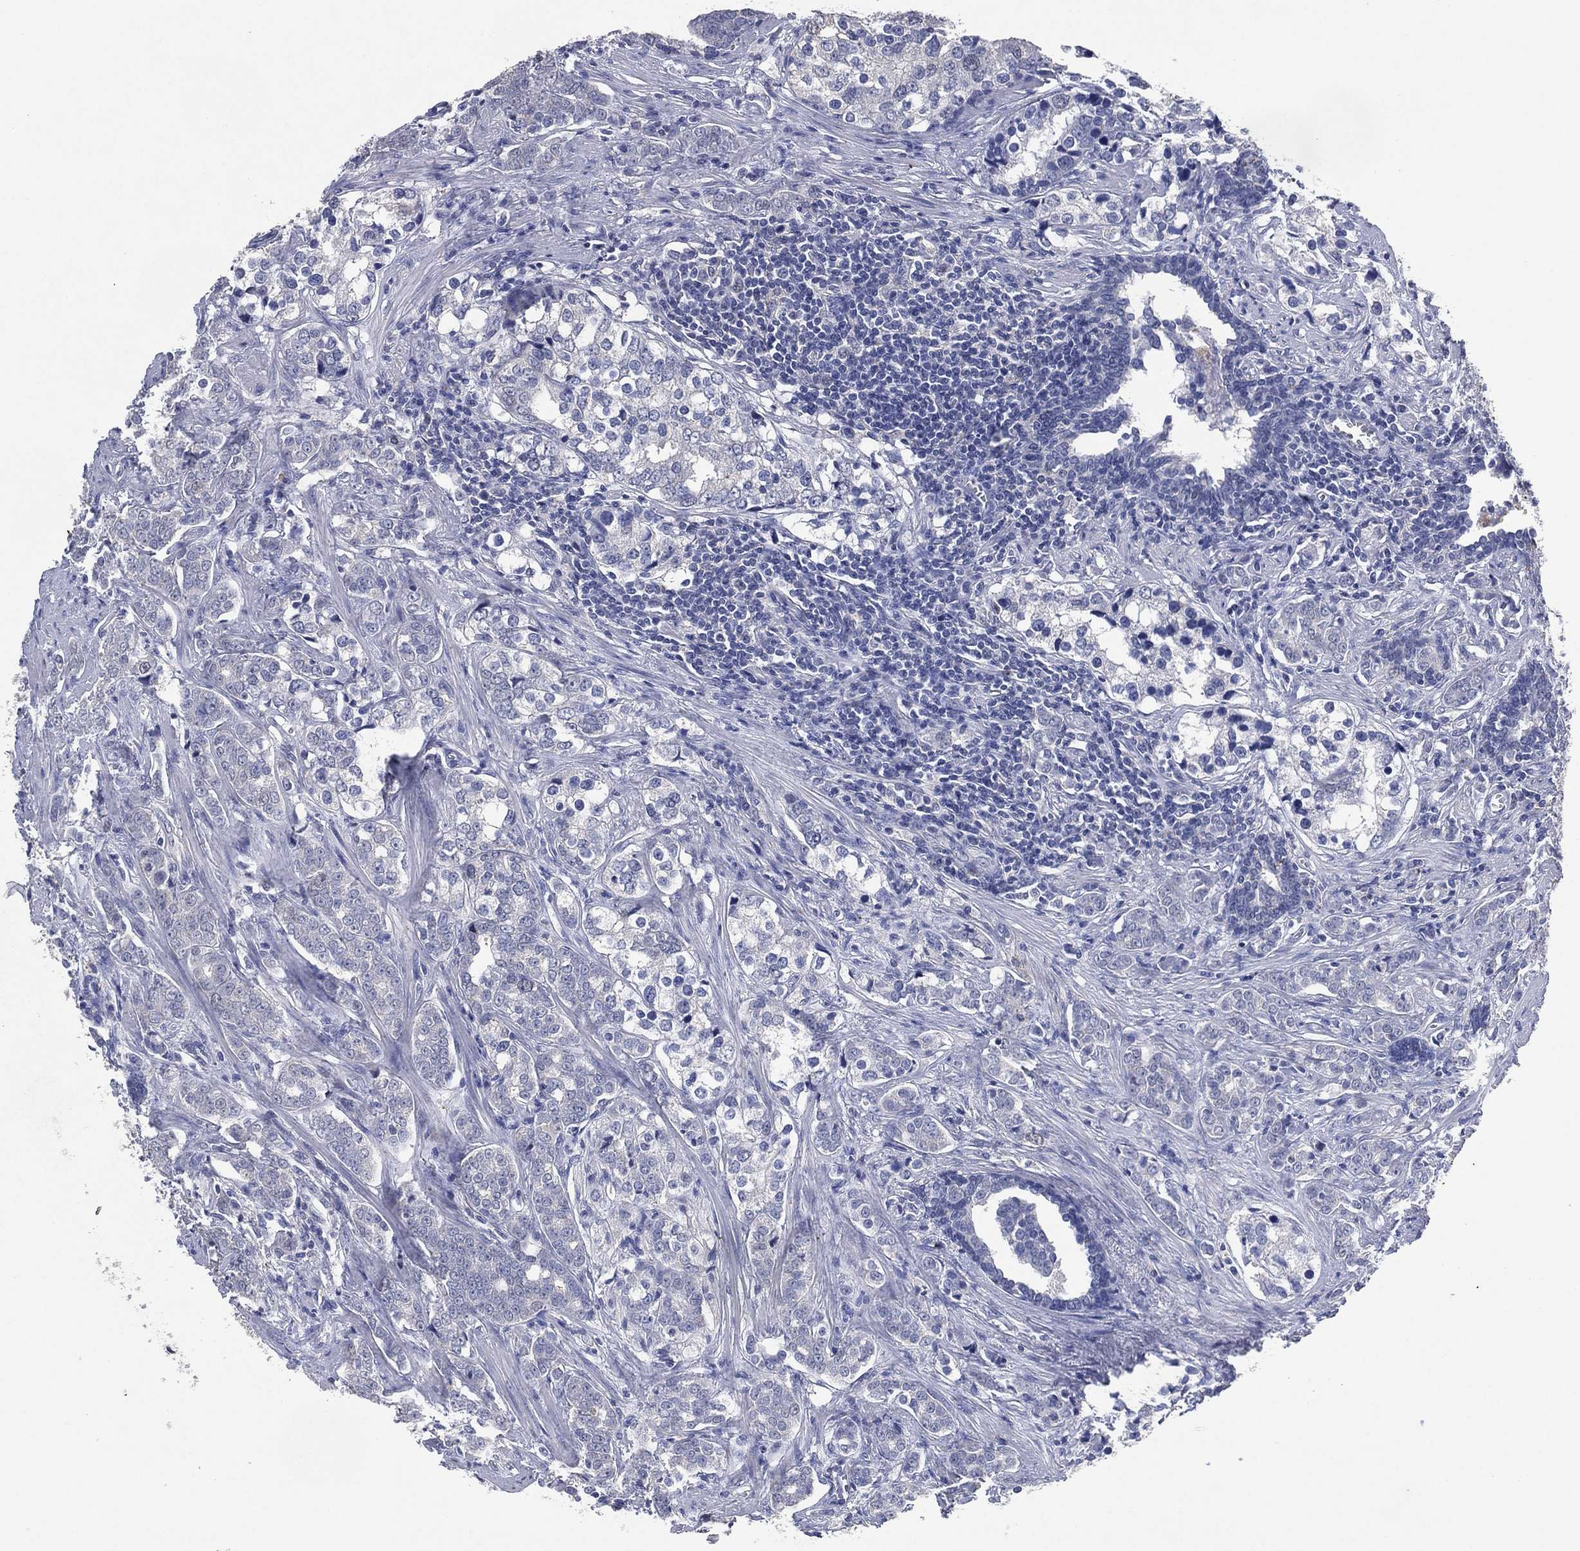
{"staining": {"intensity": "negative", "quantity": "none", "location": "none"}, "tissue": "prostate cancer", "cell_type": "Tumor cells", "image_type": "cancer", "snomed": [{"axis": "morphology", "description": "Adenocarcinoma, NOS"}, {"axis": "topography", "description": "Prostate and seminal vesicle, NOS"}], "caption": "Photomicrograph shows no protein staining in tumor cells of prostate adenocarcinoma tissue.", "gene": "FSCN2", "patient": {"sex": "male", "age": 63}}